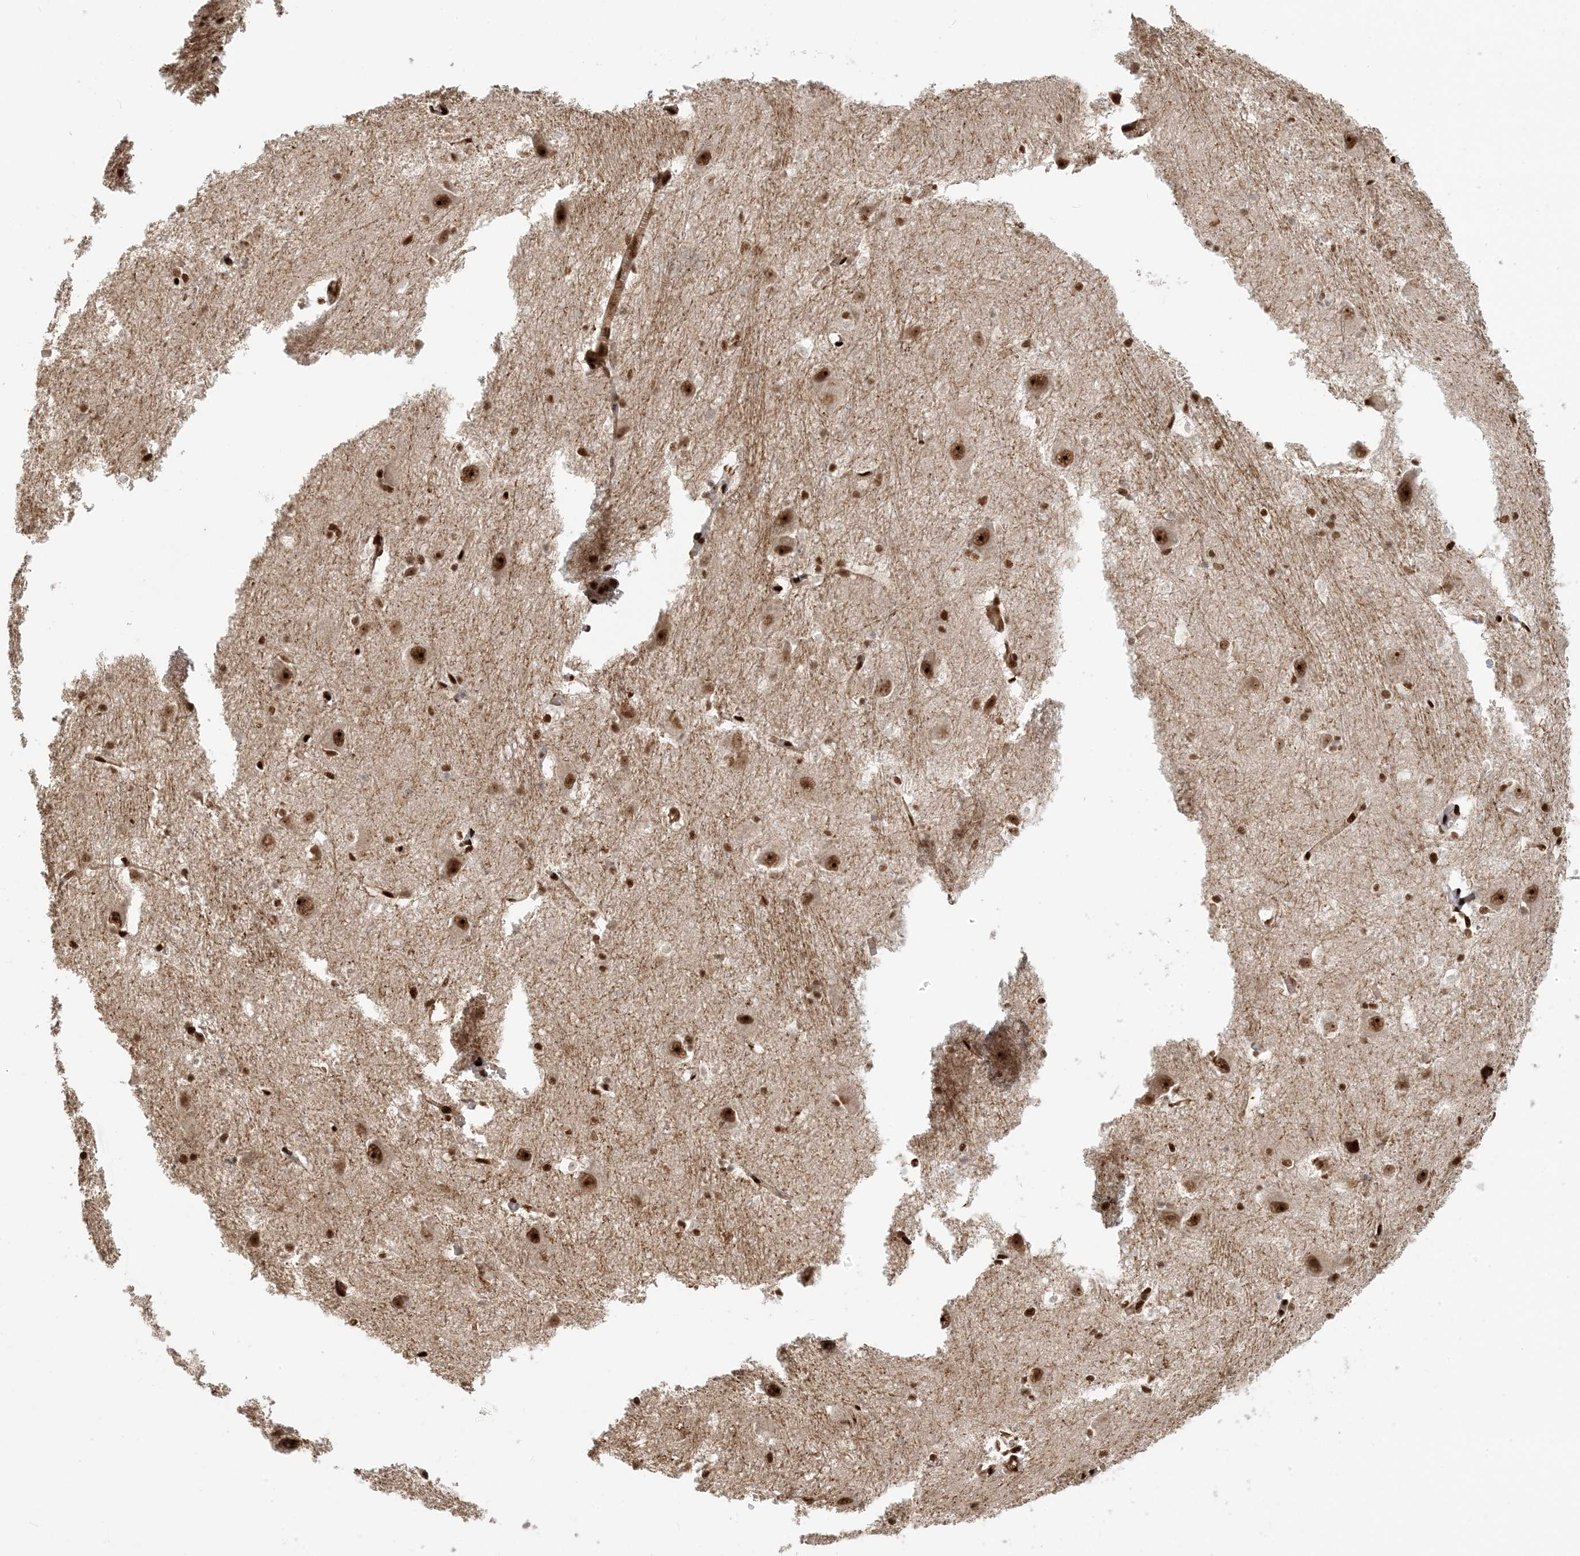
{"staining": {"intensity": "strong", "quantity": ">75%", "location": "nuclear"}, "tissue": "caudate", "cell_type": "Glial cells", "image_type": "normal", "snomed": [{"axis": "morphology", "description": "Normal tissue, NOS"}, {"axis": "topography", "description": "Lateral ventricle wall"}], "caption": "High-magnification brightfield microscopy of unremarkable caudate stained with DAB (3,3'-diaminobenzidine) (brown) and counterstained with hematoxylin (blue). glial cells exhibit strong nuclear expression is appreciated in approximately>75% of cells. (DAB = brown stain, brightfield microscopy at high magnification).", "gene": "CKS1B", "patient": {"sex": "male", "age": 37}}